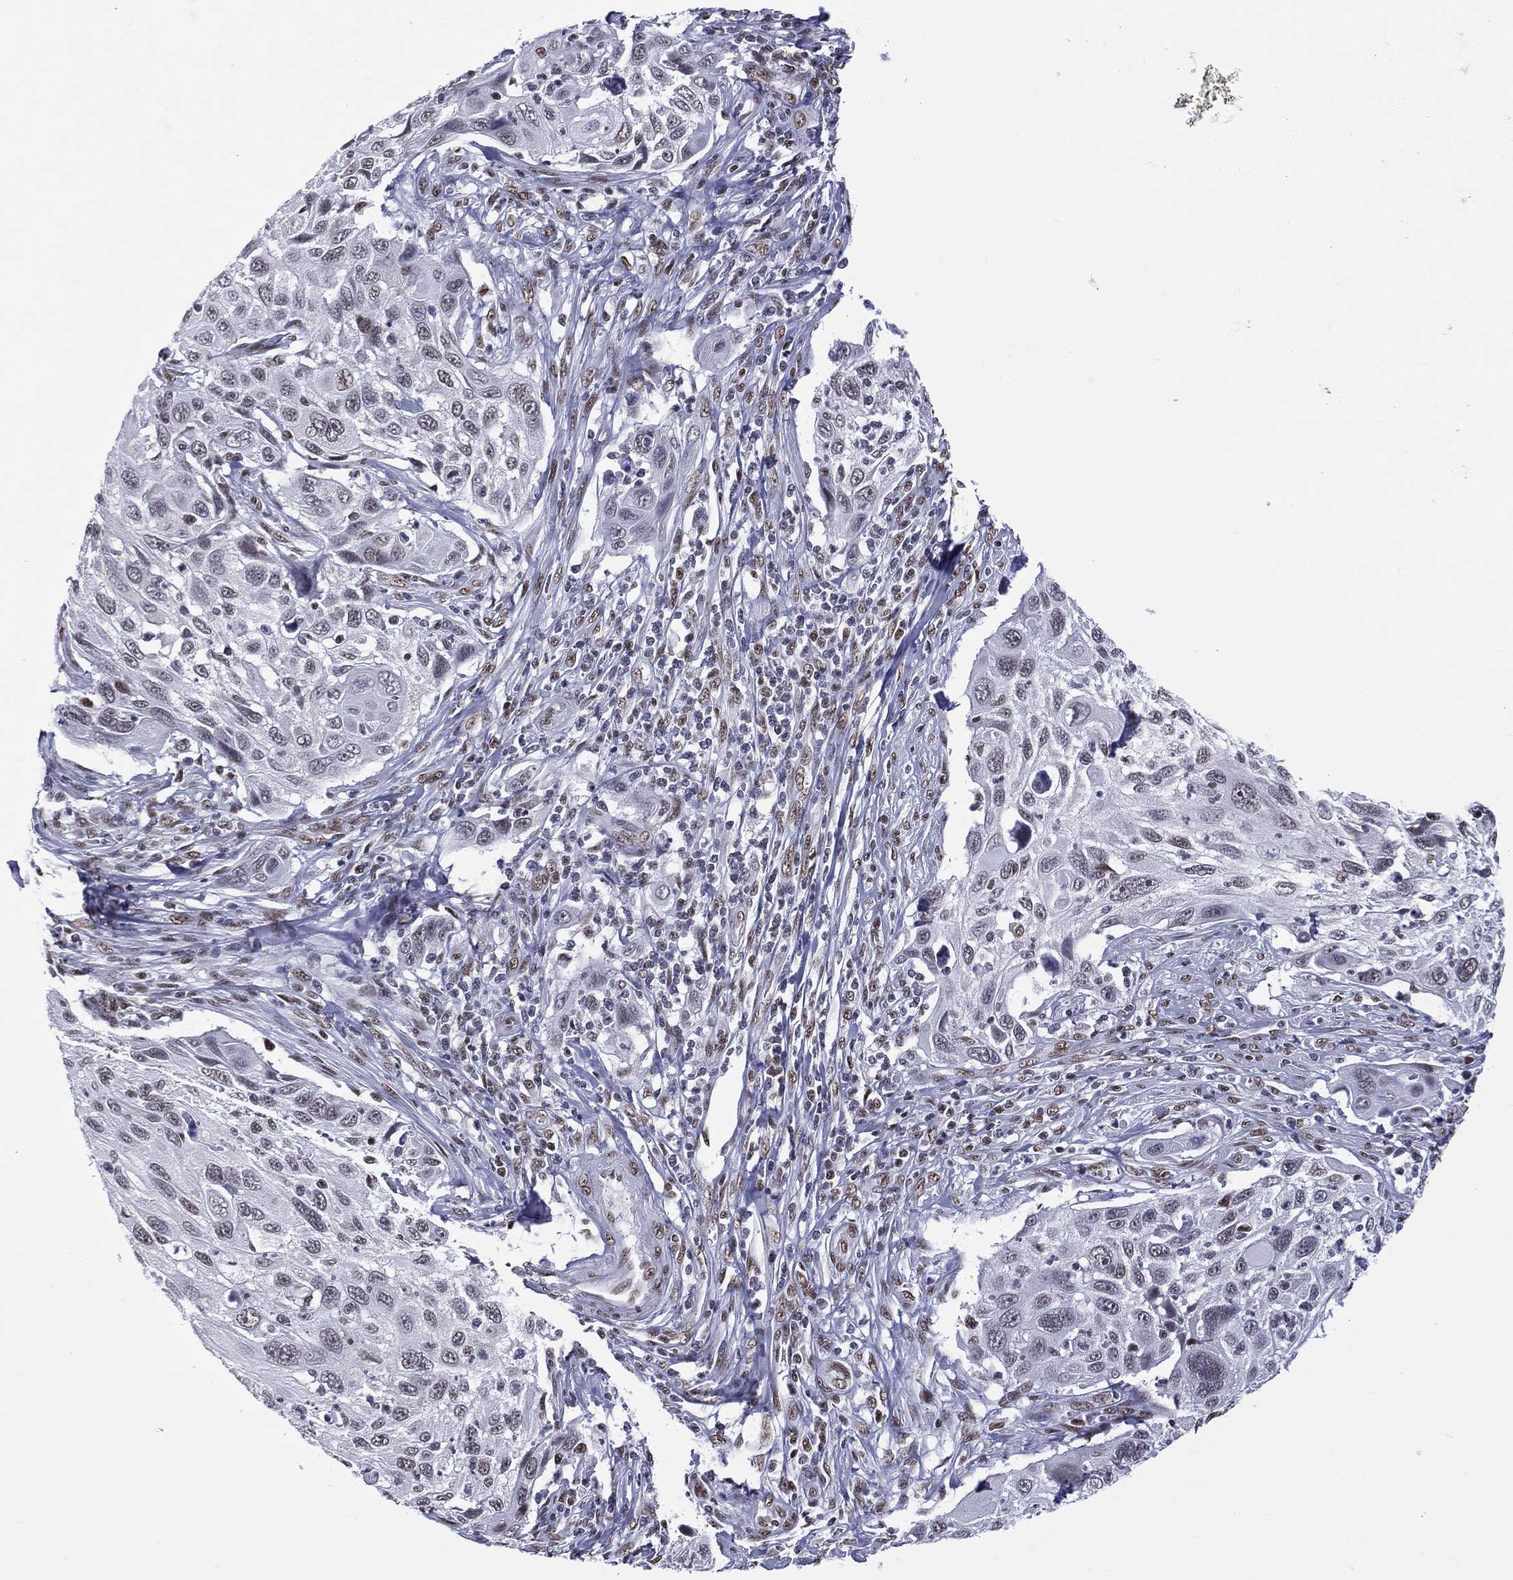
{"staining": {"intensity": "weak", "quantity": "<25%", "location": "nuclear"}, "tissue": "cervical cancer", "cell_type": "Tumor cells", "image_type": "cancer", "snomed": [{"axis": "morphology", "description": "Squamous cell carcinoma, NOS"}, {"axis": "topography", "description": "Cervix"}], "caption": "Immunohistochemistry of squamous cell carcinoma (cervical) demonstrates no expression in tumor cells.", "gene": "ZNF7", "patient": {"sex": "female", "age": 70}}